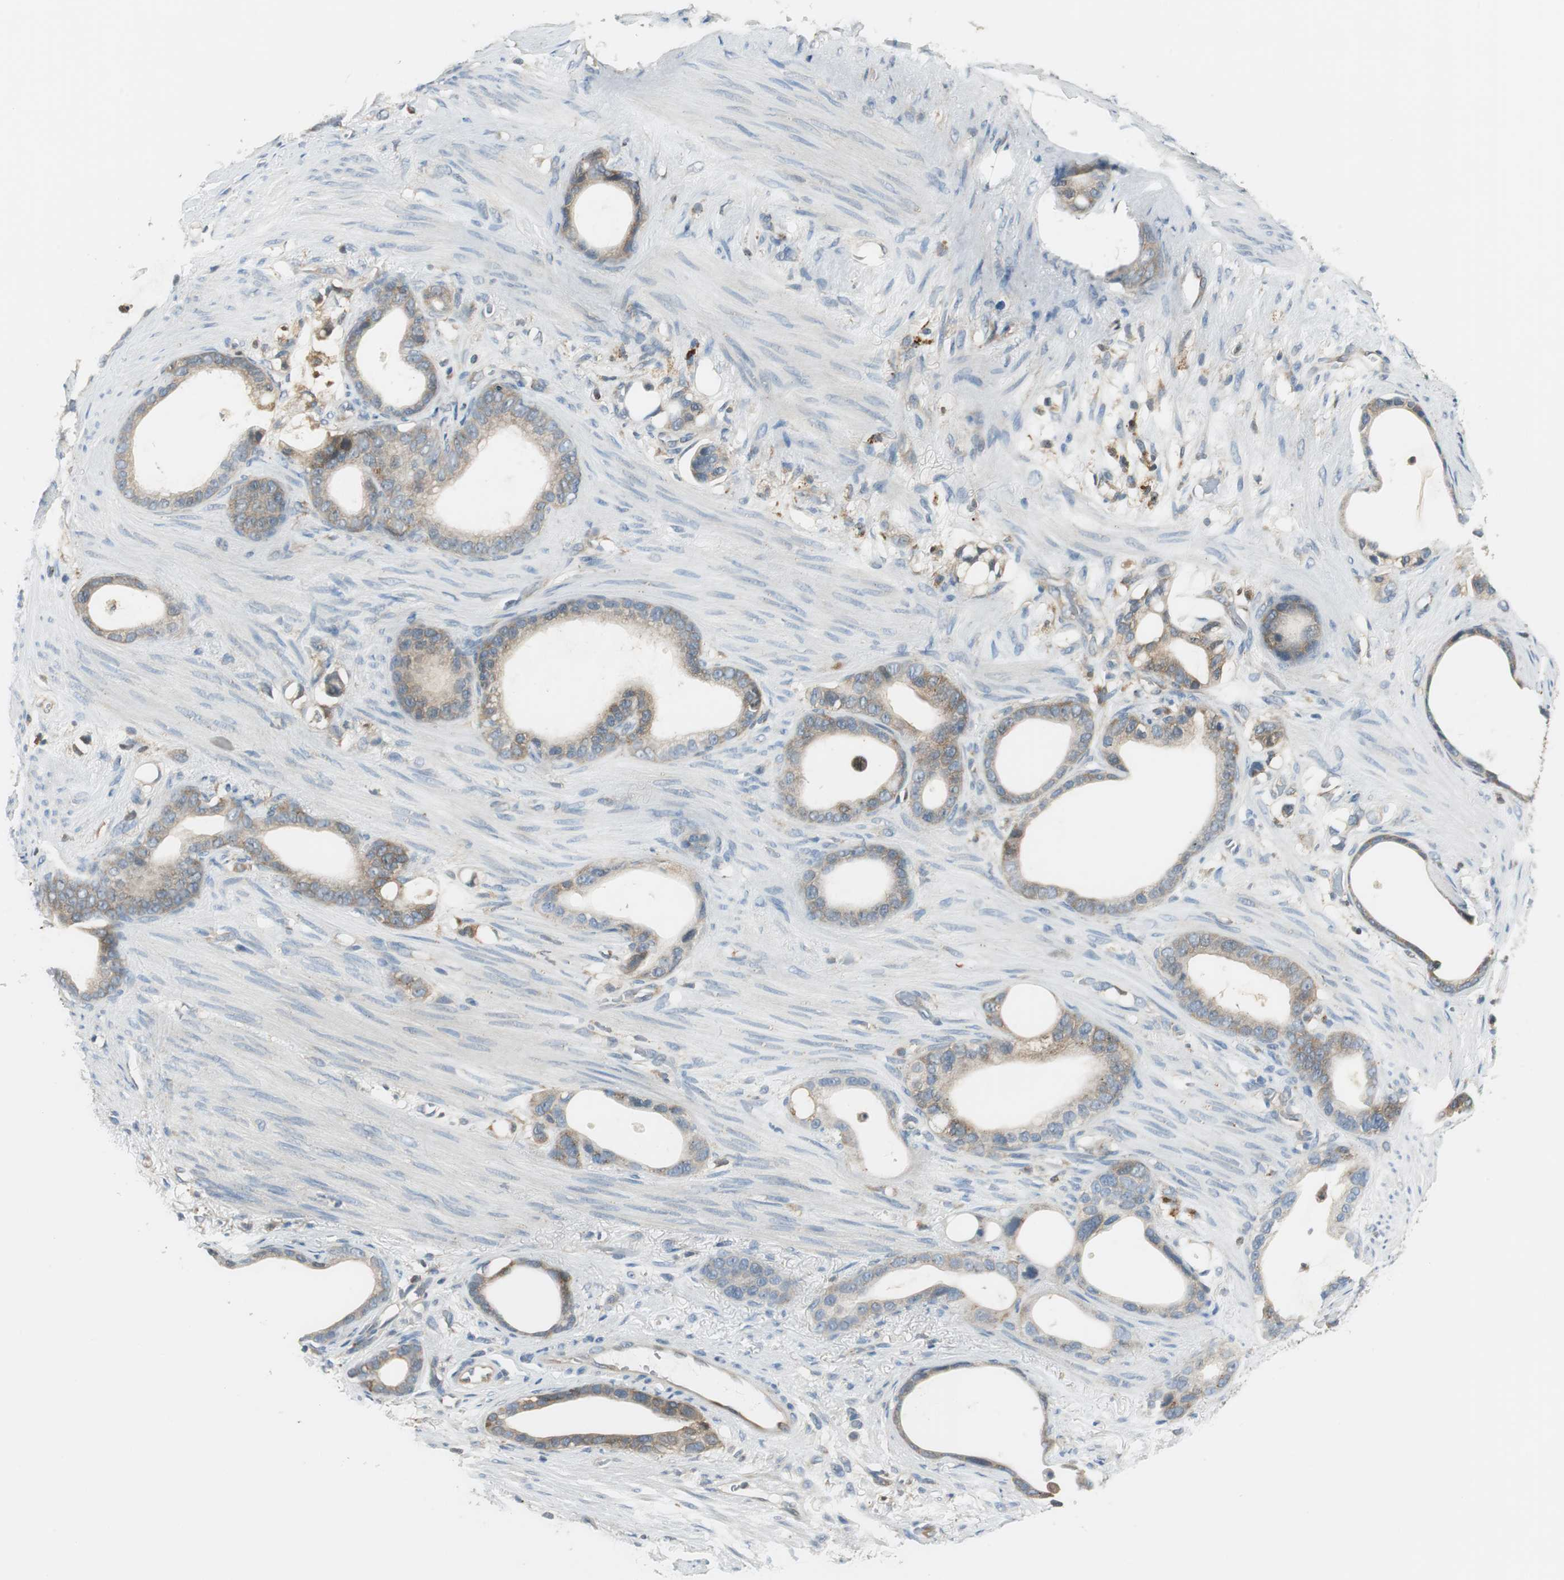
{"staining": {"intensity": "weak", "quantity": "<25%", "location": "cytoplasmic/membranous"}, "tissue": "stomach cancer", "cell_type": "Tumor cells", "image_type": "cancer", "snomed": [{"axis": "morphology", "description": "Adenocarcinoma, NOS"}, {"axis": "topography", "description": "Stomach"}], "caption": "A photomicrograph of stomach cancer (adenocarcinoma) stained for a protein reveals no brown staining in tumor cells. (Brightfield microscopy of DAB (3,3'-diaminobenzidine) immunohistochemistry (IHC) at high magnification).", "gene": "NCK1", "patient": {"sex": "female", "age": 75}}